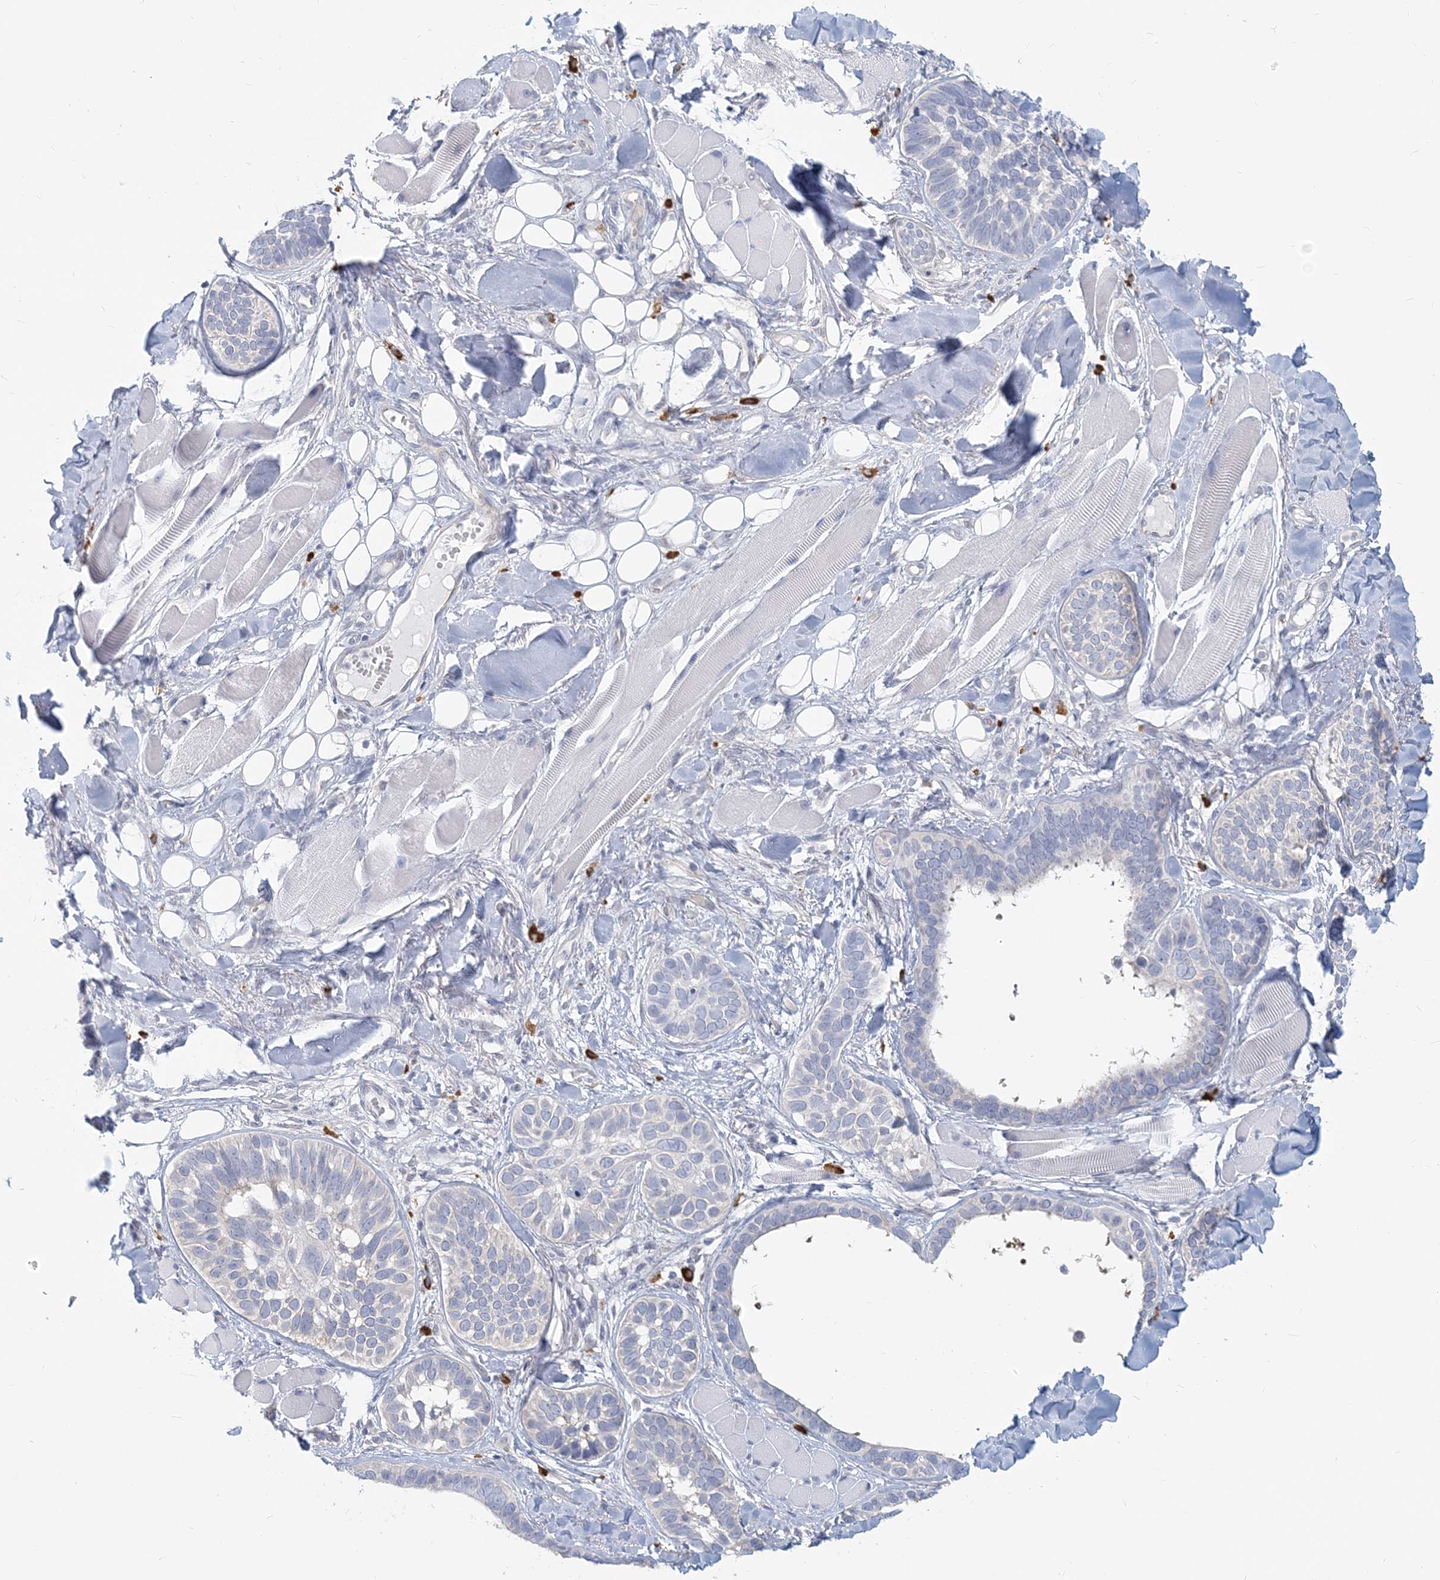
{"staining": {"intensity": "negative", "quantity": "none", "location": "none"}, "tissue": "skin cancer", "cell_type": "Tumor cells", "image_type": "cancer", "snomed": [{"axis": "morphology", "description": "Basal cell carcinoma"}, {"axis": "topography", "description": "Skin"}], "caption": "DAB immunohistochemical staining of skin cancer demonstrates no significant staining in tumor cells. Brightfield microscopy of IHC stained with DAB (brown) and hematoxylin (blue), captured at high magnification.", "gene": "GMPPA", "patient": {"sex": "male", "age": 62}}